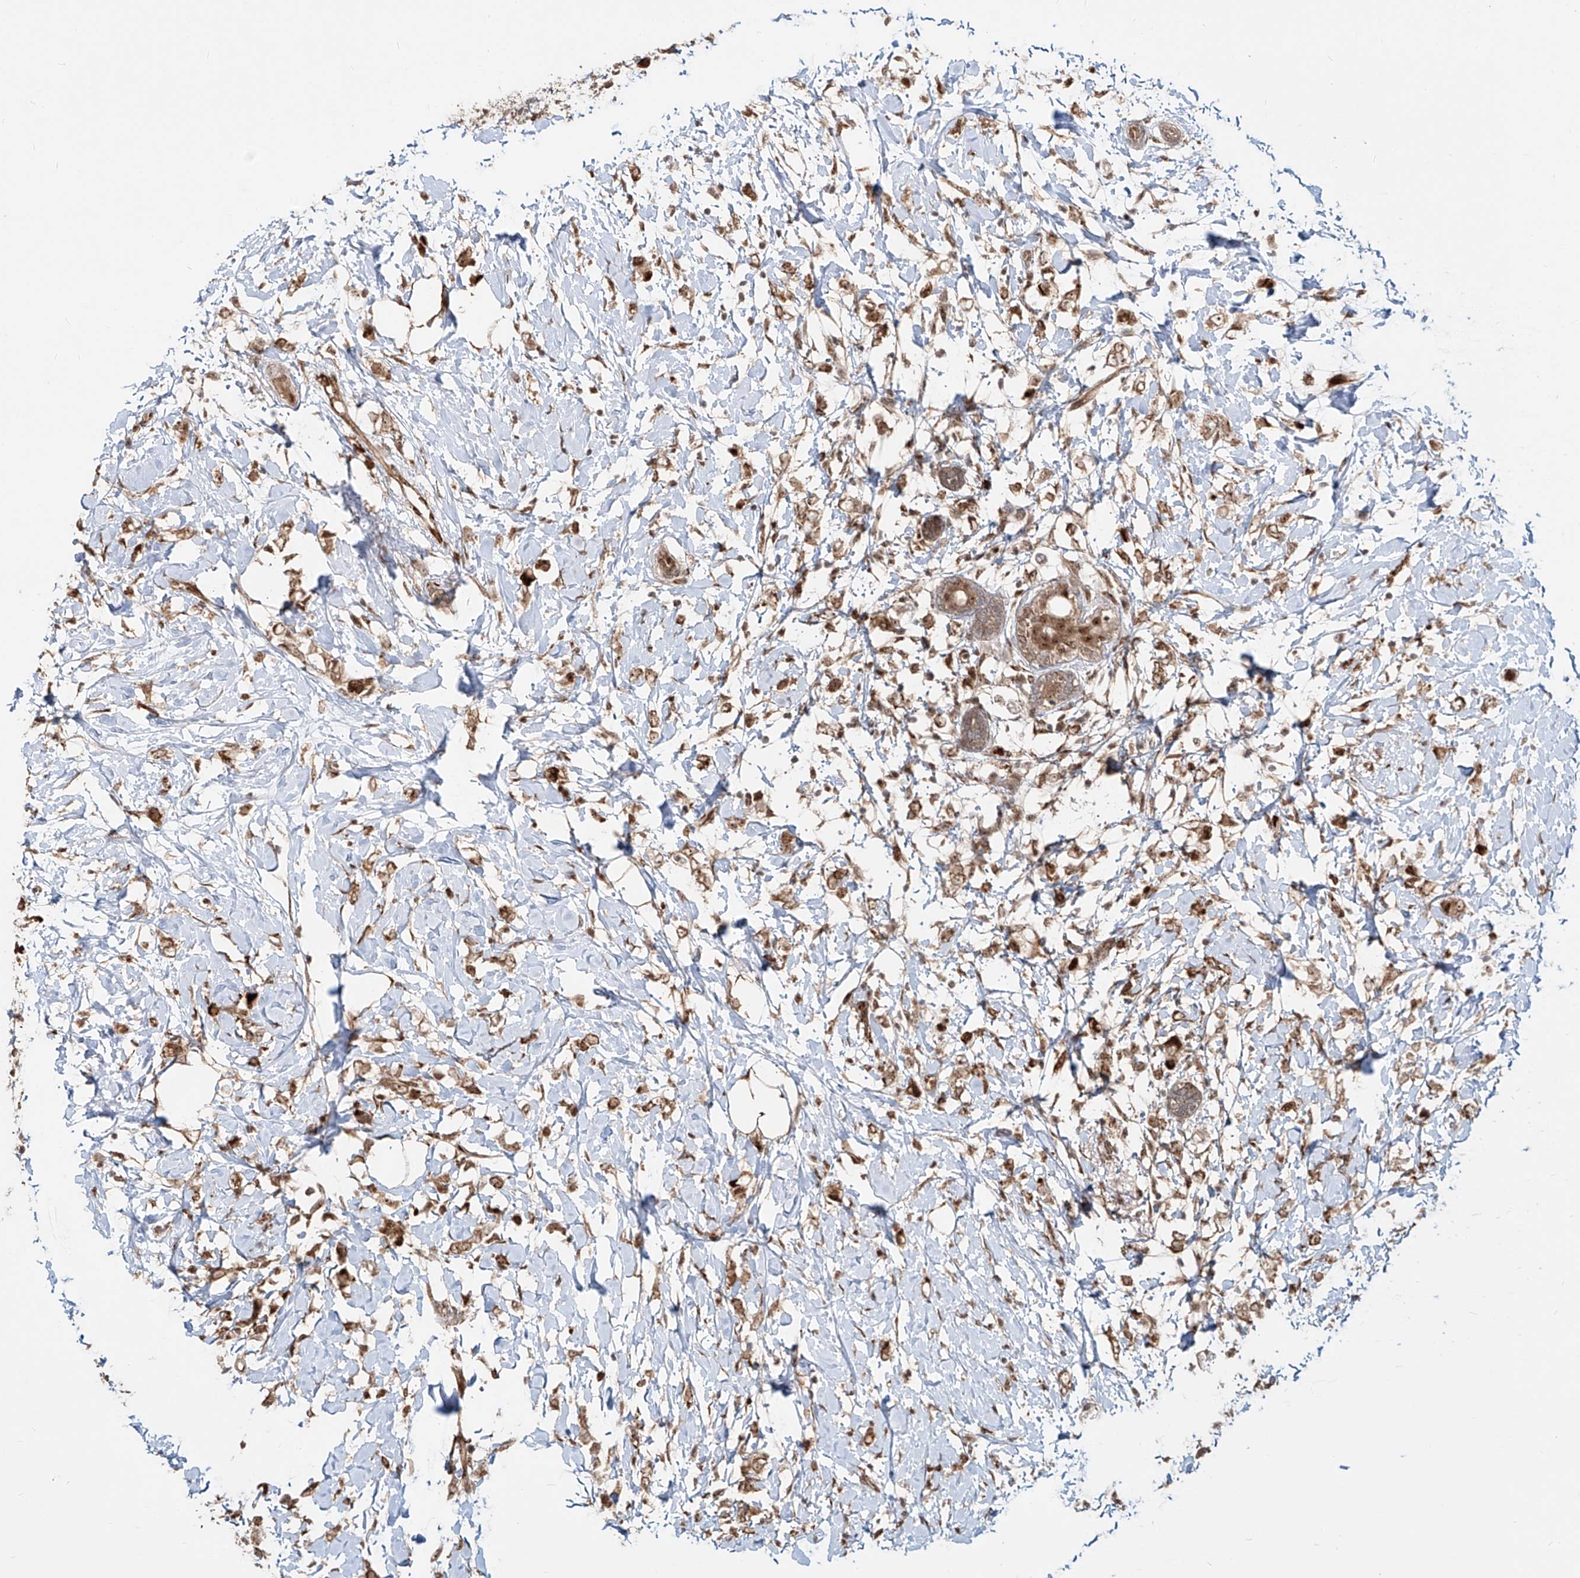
{"staining": {"intensity": "moderate", "quantity": ">75%", "location": "cytoplasmic/membranous,nuclear"}, "tissue": "breast cancer", "cell_type": "Tumor cells", "image_type": "cancer", "snomed": [{"axis": "morphology", "description": "Normal tissue, NOS"}, {"axis": "morphology", "description": "Lobular carcinoma"}, {"axis": "topography", "description": "Breast"}], "caption": "Immunohistochemistry micrograph of human breast cancer (lobular carcinoma) stained for a protein (brown), which reveals medium levels of moderate cytoplasmic/membranous and nuclear positivity in approximately >75% of tumor cells.", "gene": "ZNF710", "patient": {"sex": "female", "age": 47}}